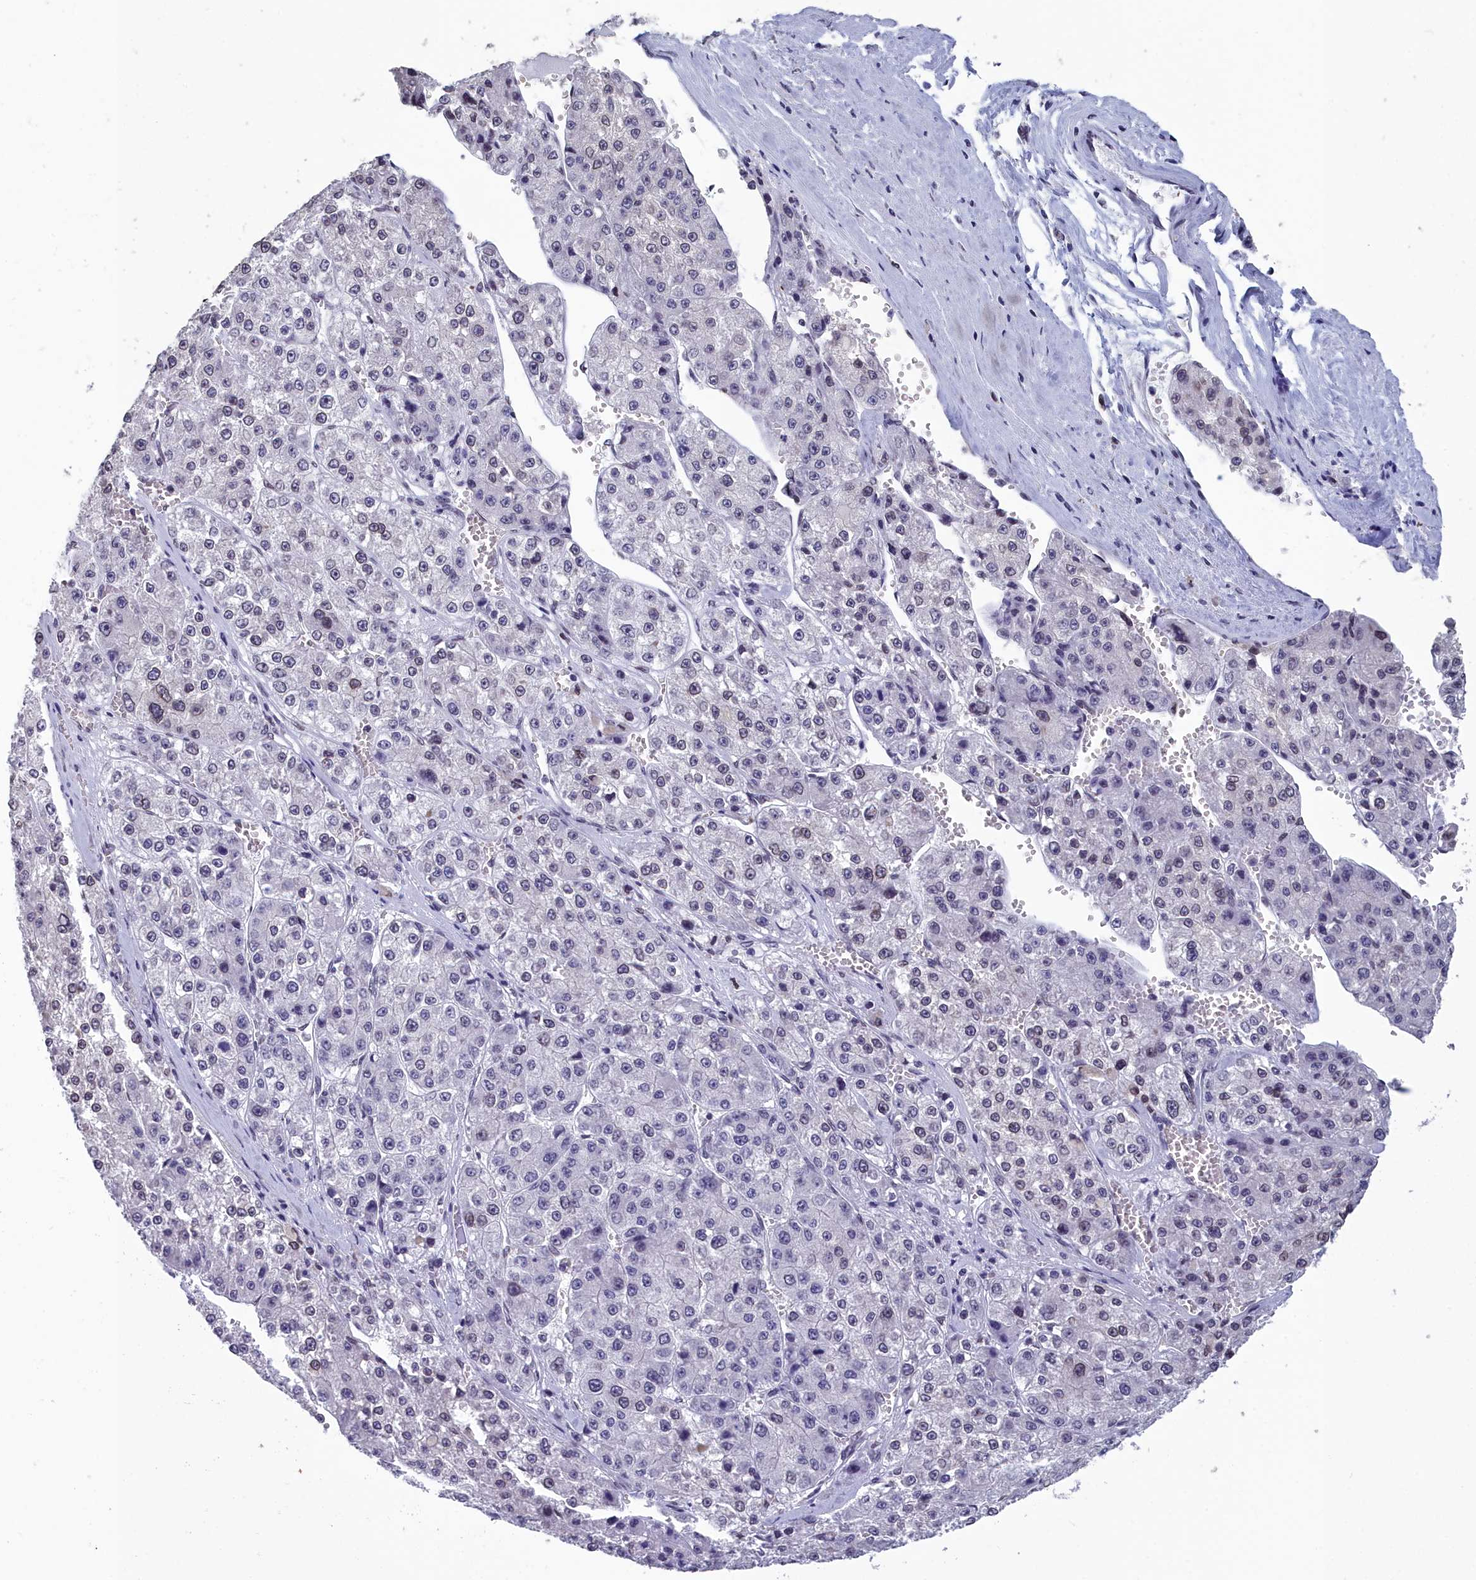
{"staining": {"intensity": "weak", "quantity": "<25%", "location": "nuclear"}, "tissue": "liver cancer", "cell_type": "Tumor cells", "image_type": "cancer", "snomed": [{"axis": "morphology", "description": "Carcinoma, Hepatocellular, NOS"}, {"axis": "topography", "description": "Liver"}], "caption": "Liver cancer (hepatocellular carcinoma) was stained to show a protein in brown. There is no significant expression in tumor cells. (DAB IHC, high magnification).", "gene": "CCDC97", "patient": {"sex": "female", "age": 73}}